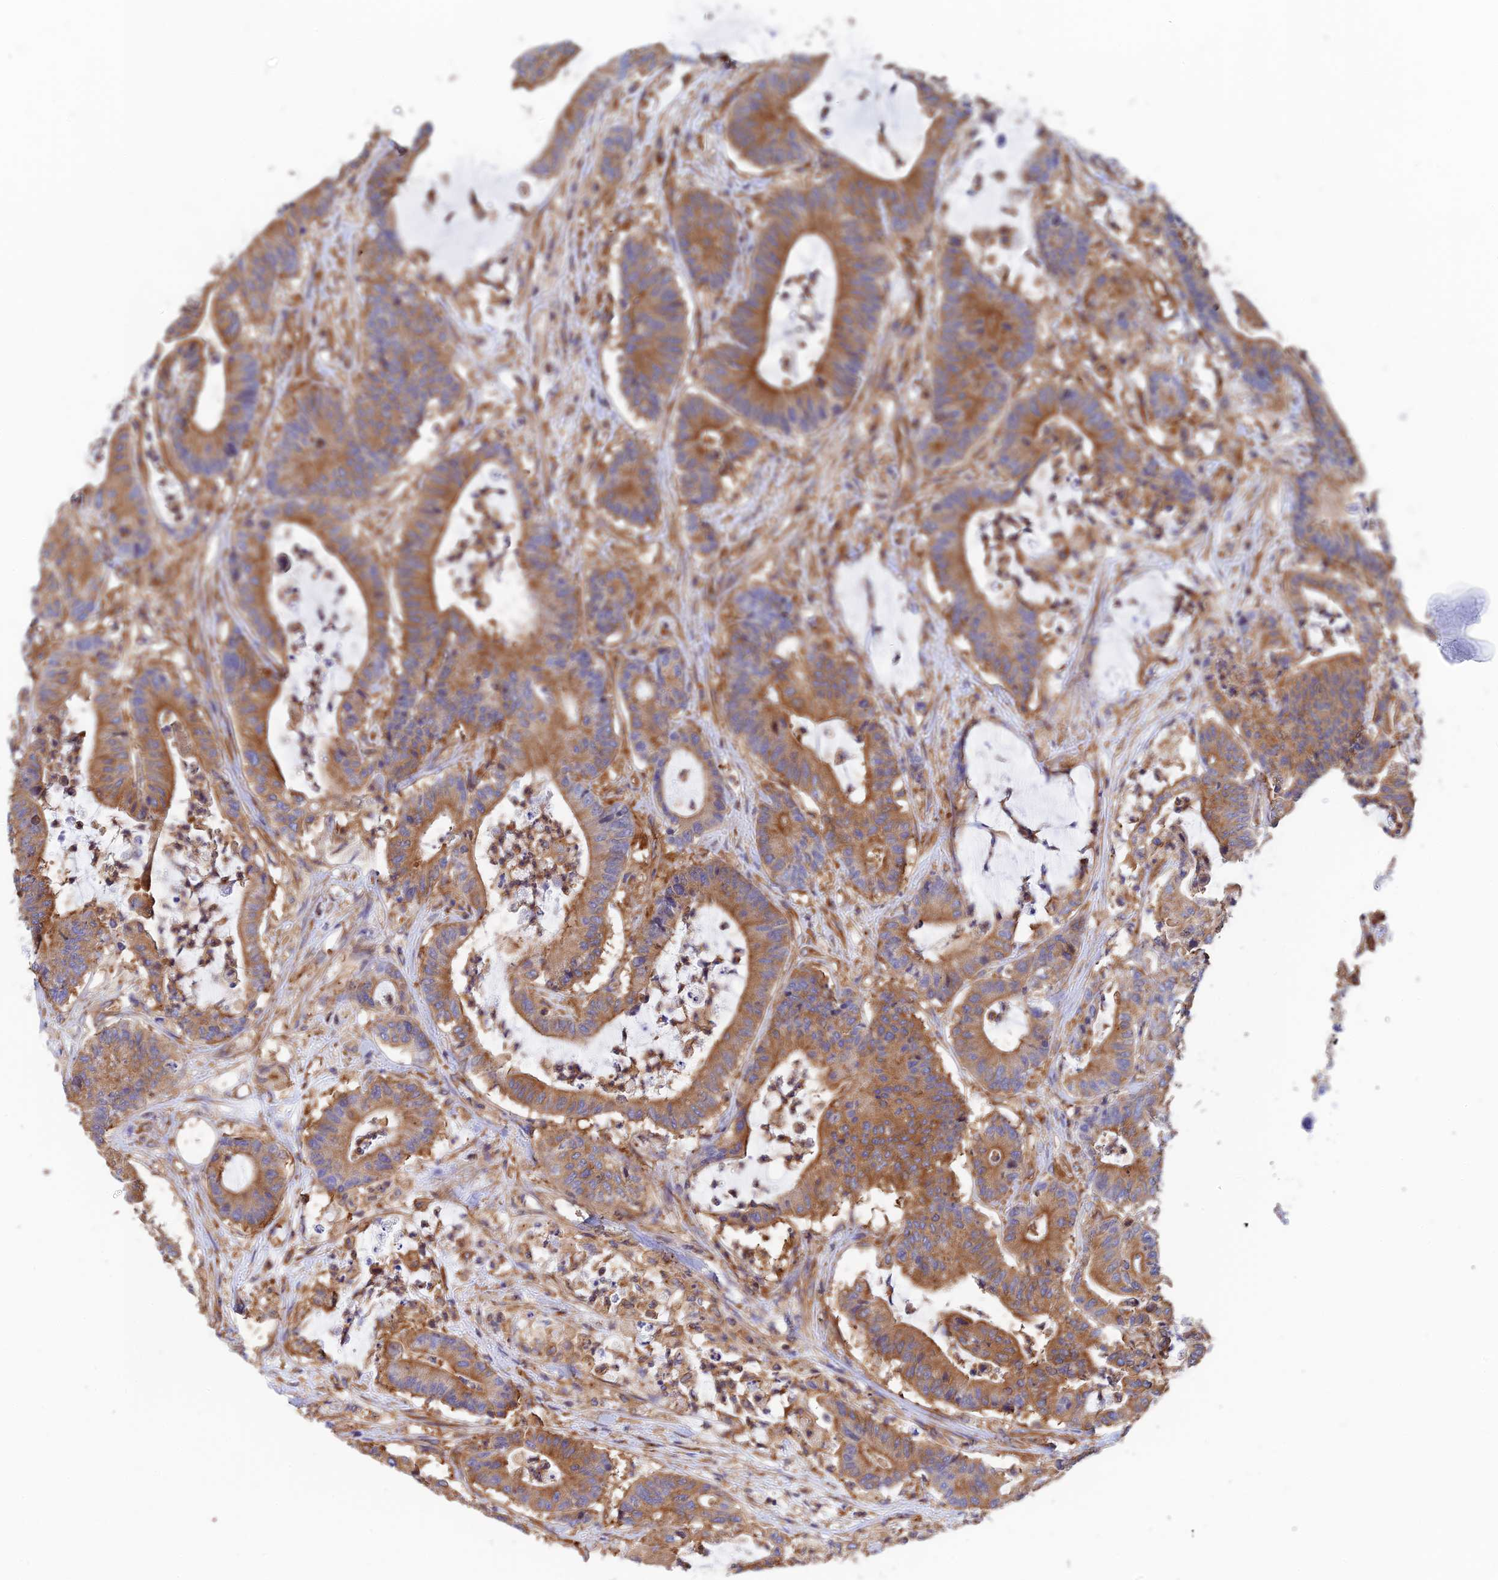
{"staining": {"intensity": "strong", "quantity": "25%-75%", "location": "cytoplasmic/membranous"}, "tissue": "colorectal cancer", "cell_type": "Tumor cells", "image_type": "cancer", "snomed": [{"axis": "morphology", "description": "Adenocarcinoma, NOS"}, {"axis": "topography", "description": "Colon"}], "caption": "Immunohistochemical staining of human colorectal cancer shows high levels of strong cytoplasmic/membranous positivity in approximately 25%-75% of tumor cells.", "gene": "DCTN2", "patient": {"sex": "female", "age": 84}}